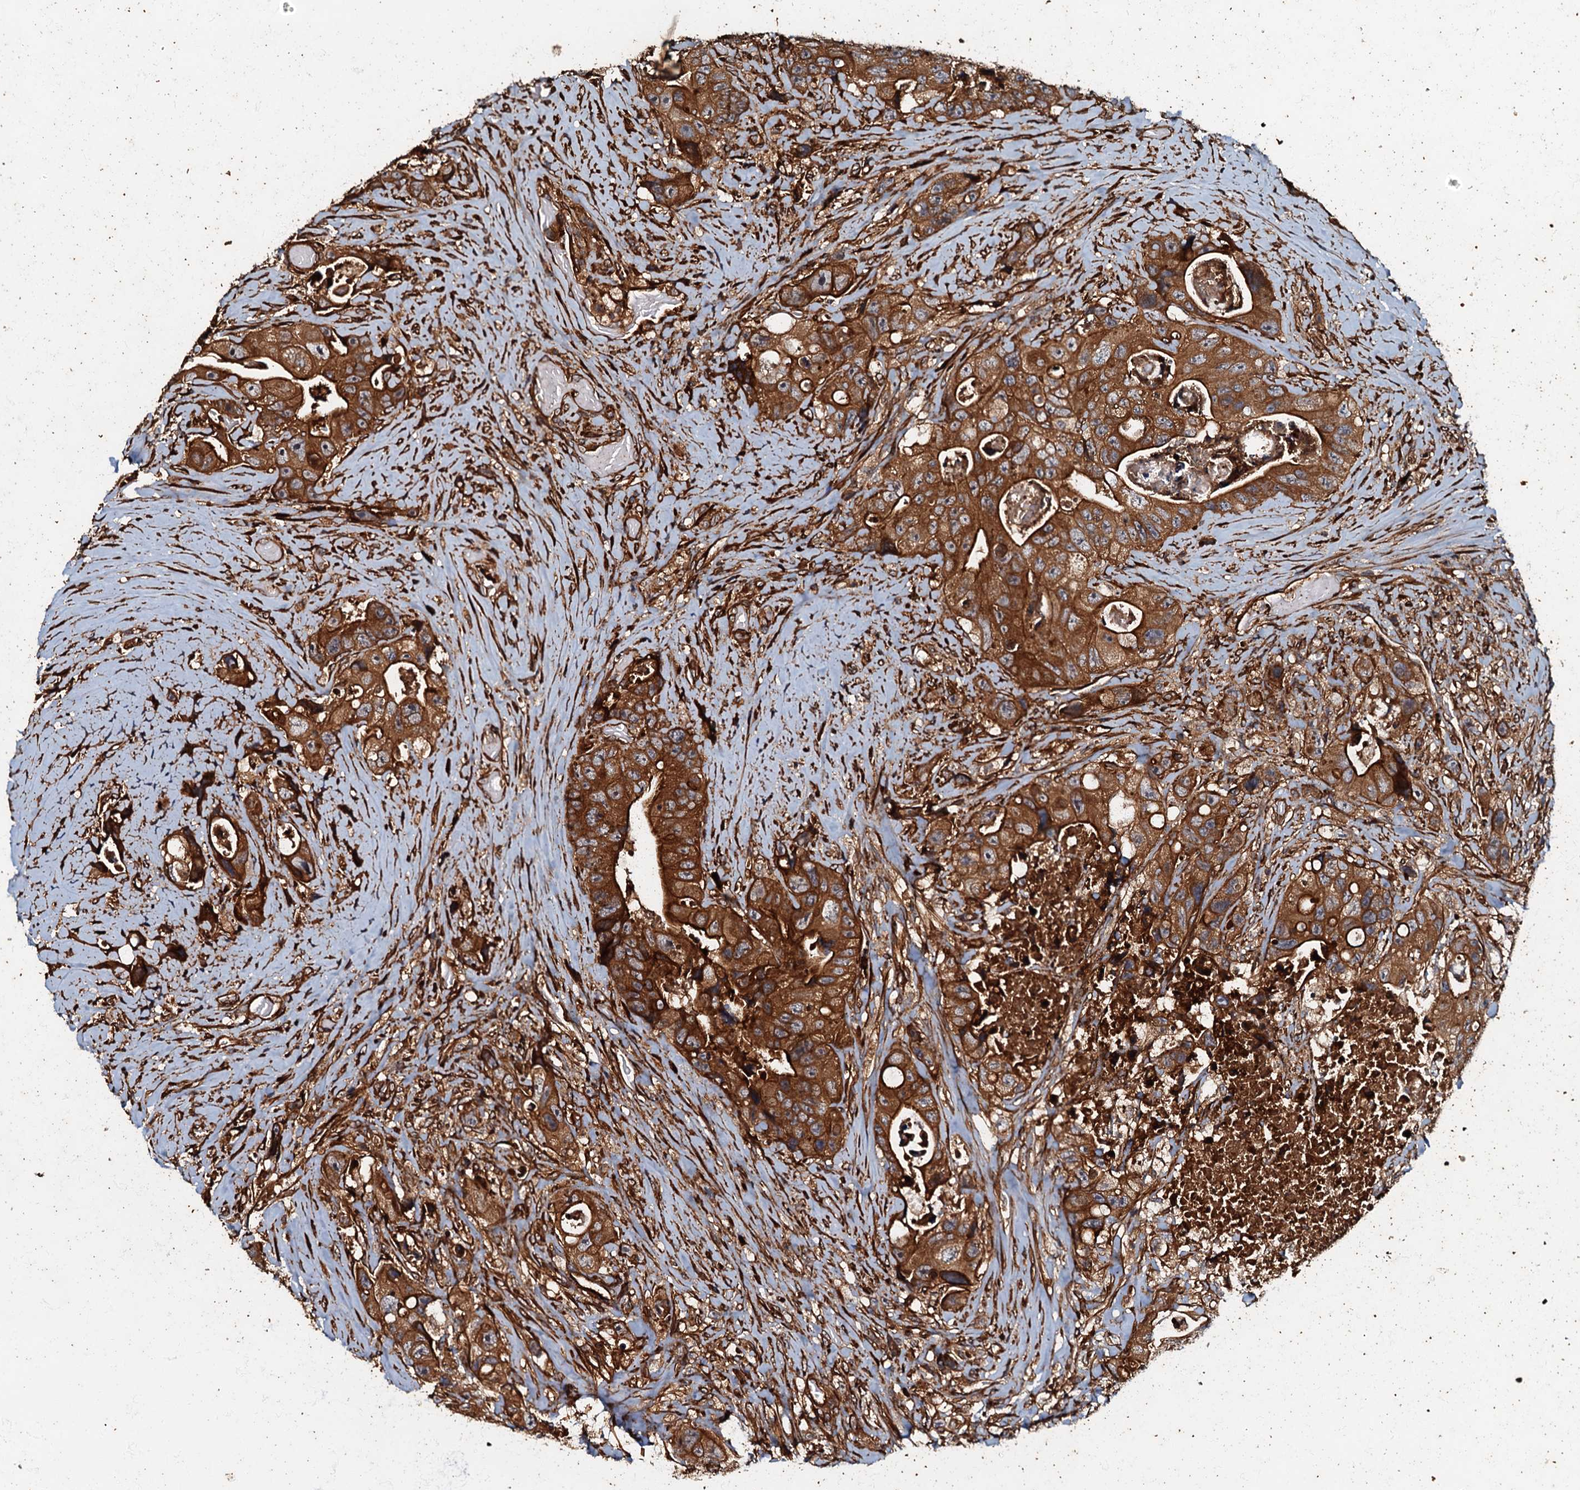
{"staining": {"intensity": "strong", "quantity": ">75%", "location": "cytoplasmic/membranous"}, "tissue": "colorectal cancer", "cell_type": "Tumor cells", "image_type": "cancer", "snomed": [{"axis": "morphology", "description": "Adenocarcinoma, NOS"}, {"axis": "topography", "description": "Colon"}], "caption": "A high amount of strong cytoplasmic/membranous expression is seen in approximately >75% of tumor cells in colorectal adenocarcinoma tissue.", "gene": "BLOC1S6", "patient": {"sex": "female", "age": 46}}